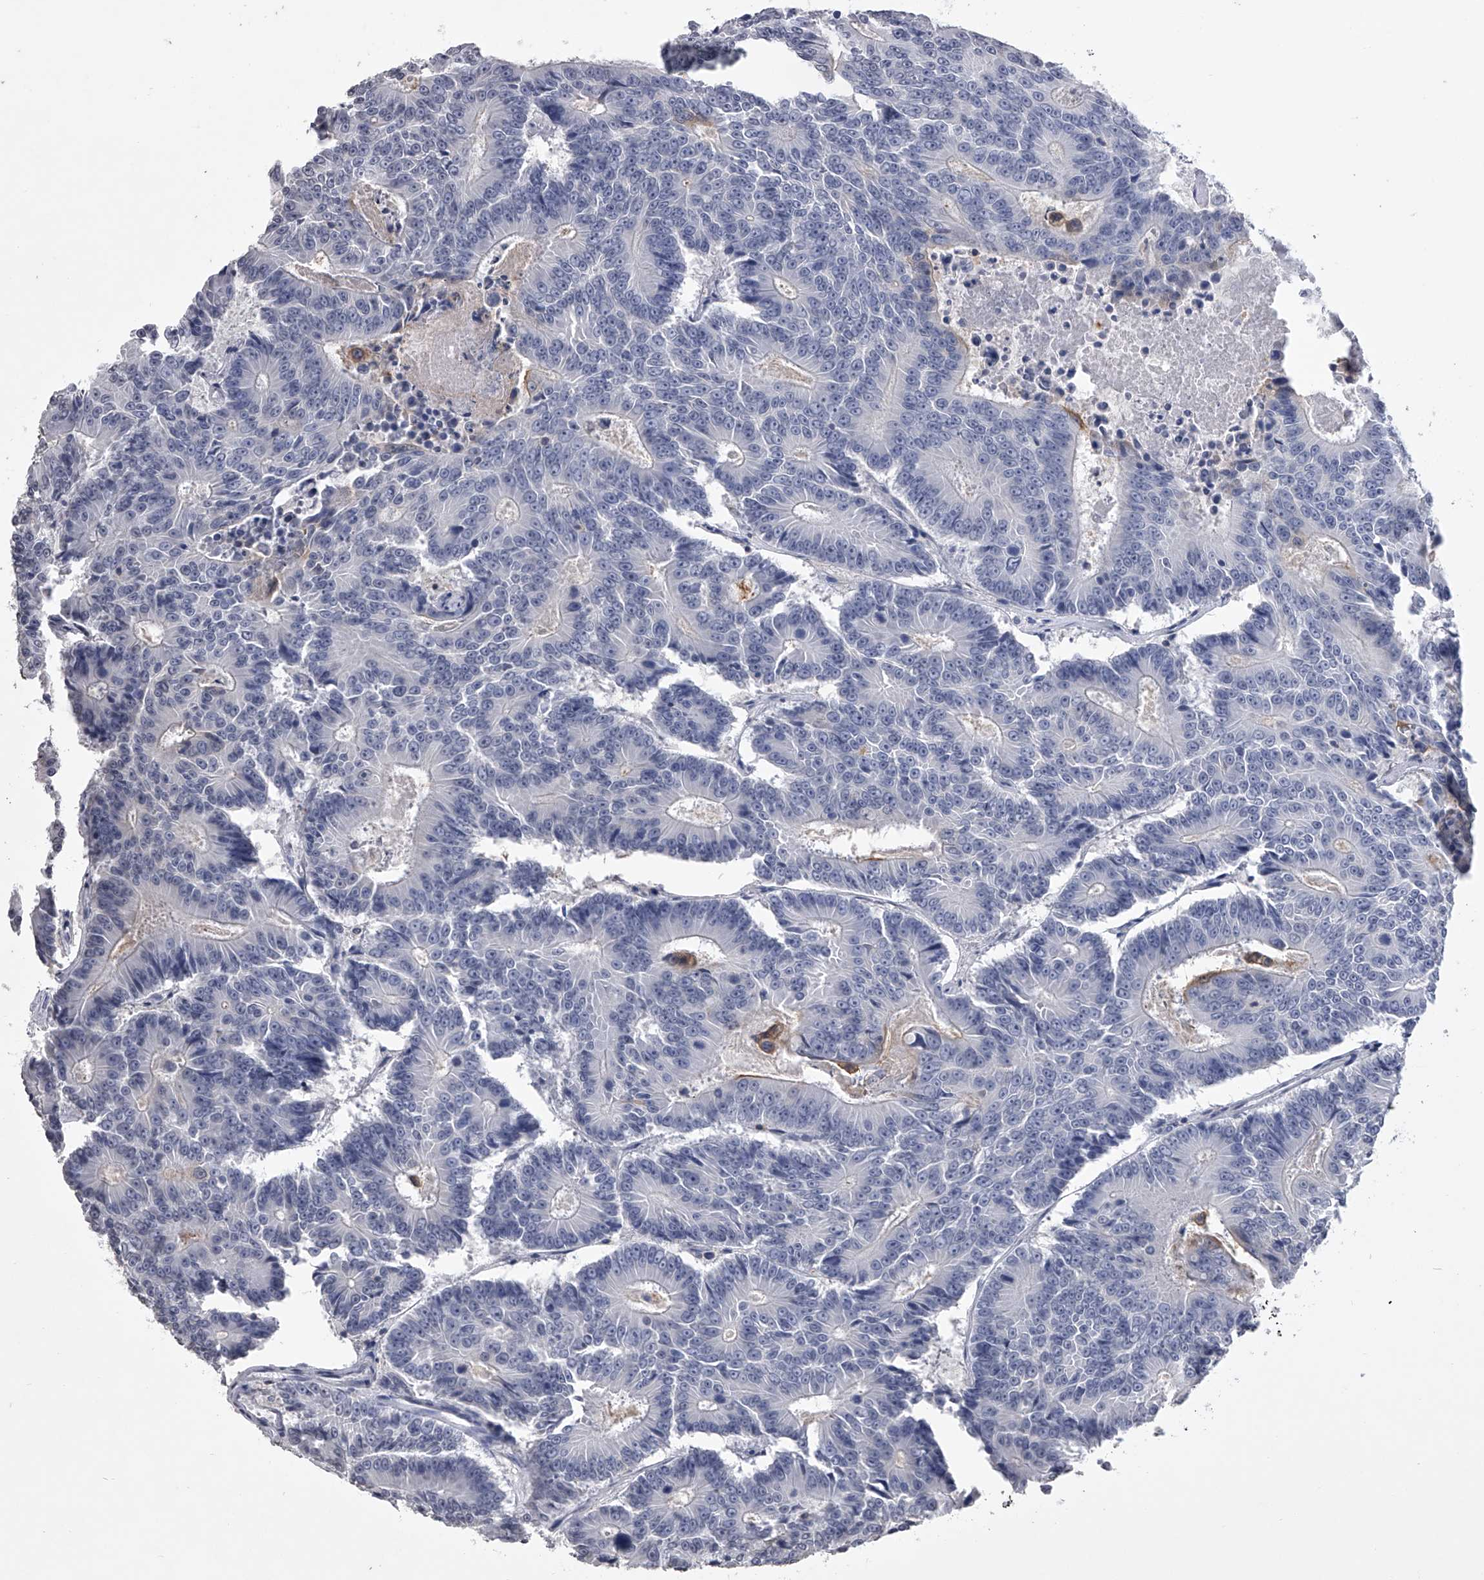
{"staining": {"intensity": "negative", "quantity": "none", "location": "none"}, "tissue": "colorectal cancer", "cell_type": "Tumor cells", "image_type": "cancer", "snomed": [{"axis": "morphology", "description": "Adenocarcinoma, NOS"}, {"axis": "topography", "description": "Colon"}], "caption": "Colorectal adenocarcinoma was stained to show a protein in brown. There is no significant positivity in tumor cells.", "gene": "TASP1", "patient": {"sex": "male", "age": 83}}